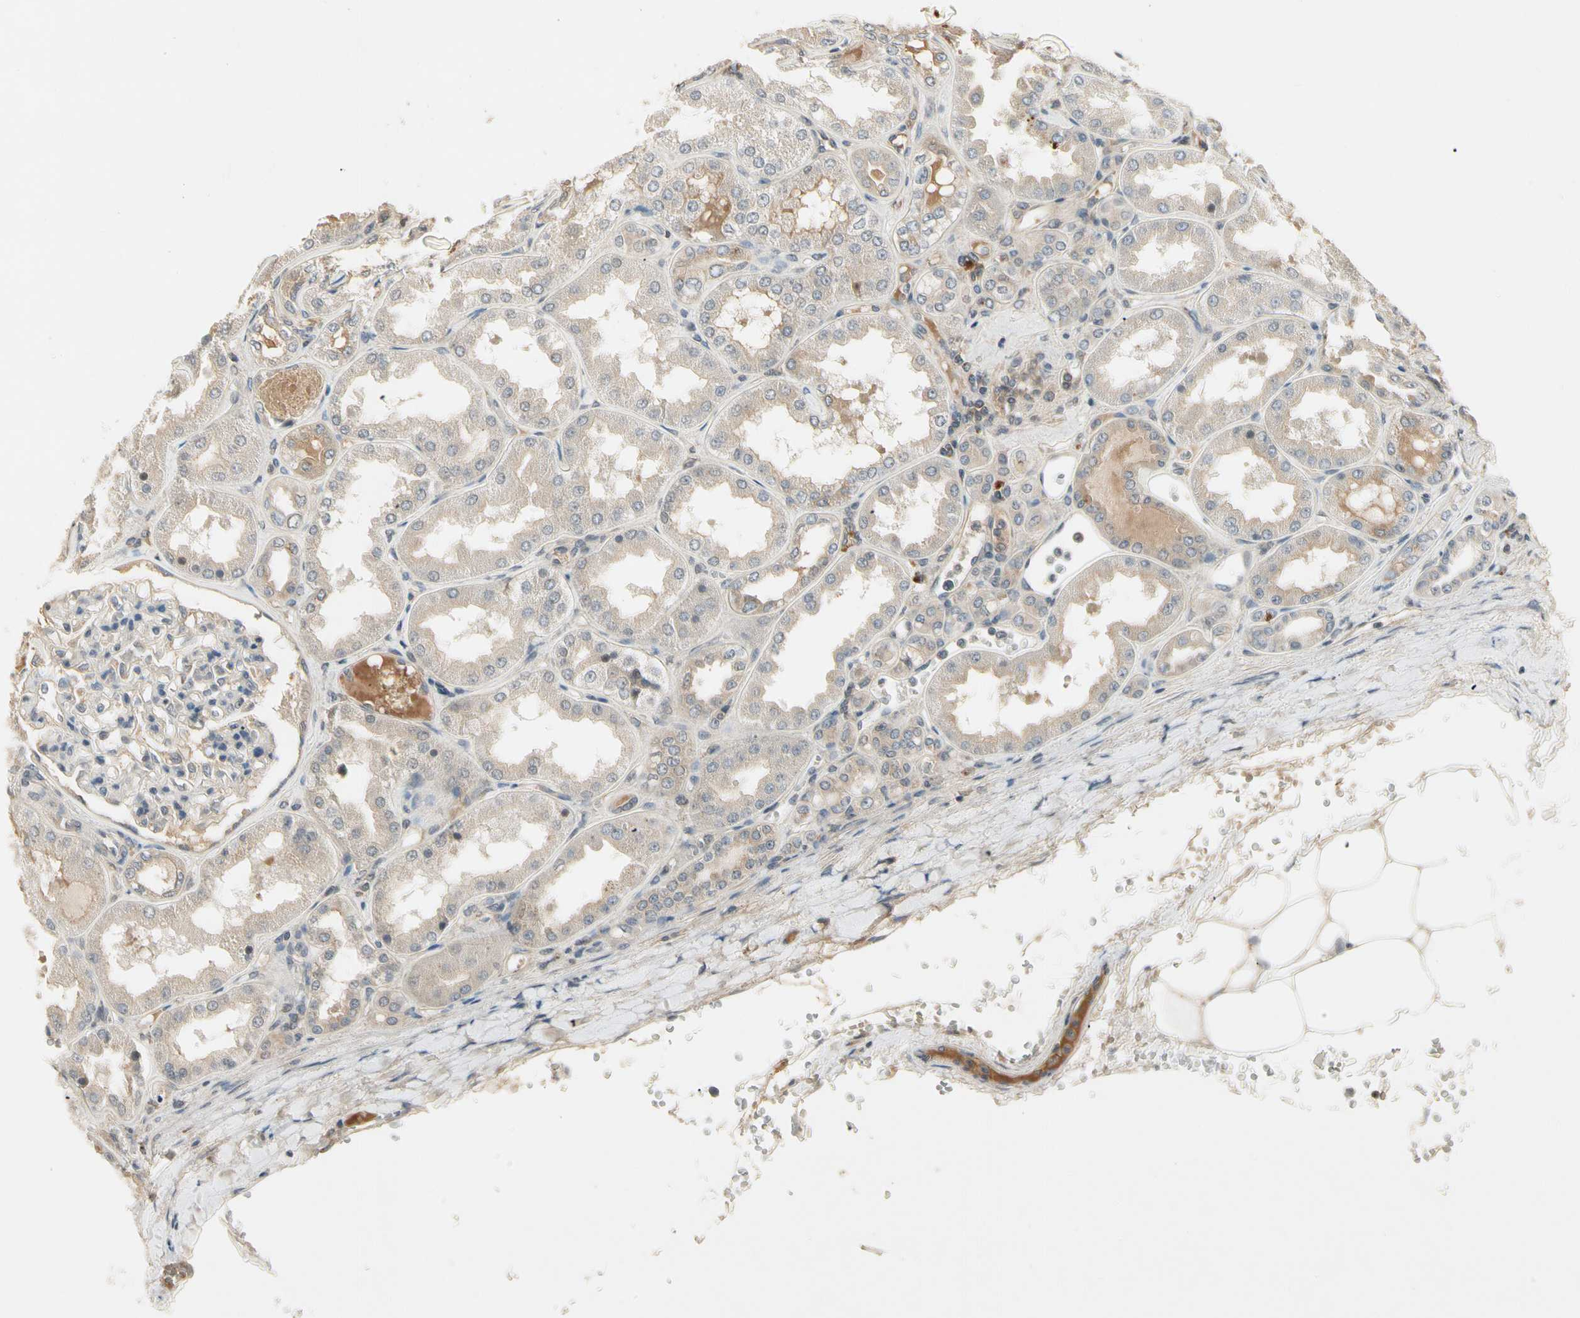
{"staining": {"intensity": "moderate", "quantity": "<25%", "location": "cytoplasmic/membranous"}, "tissue": "kidney", "cell_type": "Cells in glomeruli", "image_type": "normal", "snomed": [{"axis": "morphology", "description": "Normal tissue, NOS"}, {"axis": "topography", "description": "Kidney"}], "caption": "Immunohistochemistry of benign human kidney demonstrates low levels of moderate cytoplasmic/membranous expression in approximately <25% of cells in glomeruli.", "gene": "CCL4", "patient": {"sex": "female", "age": 56}}